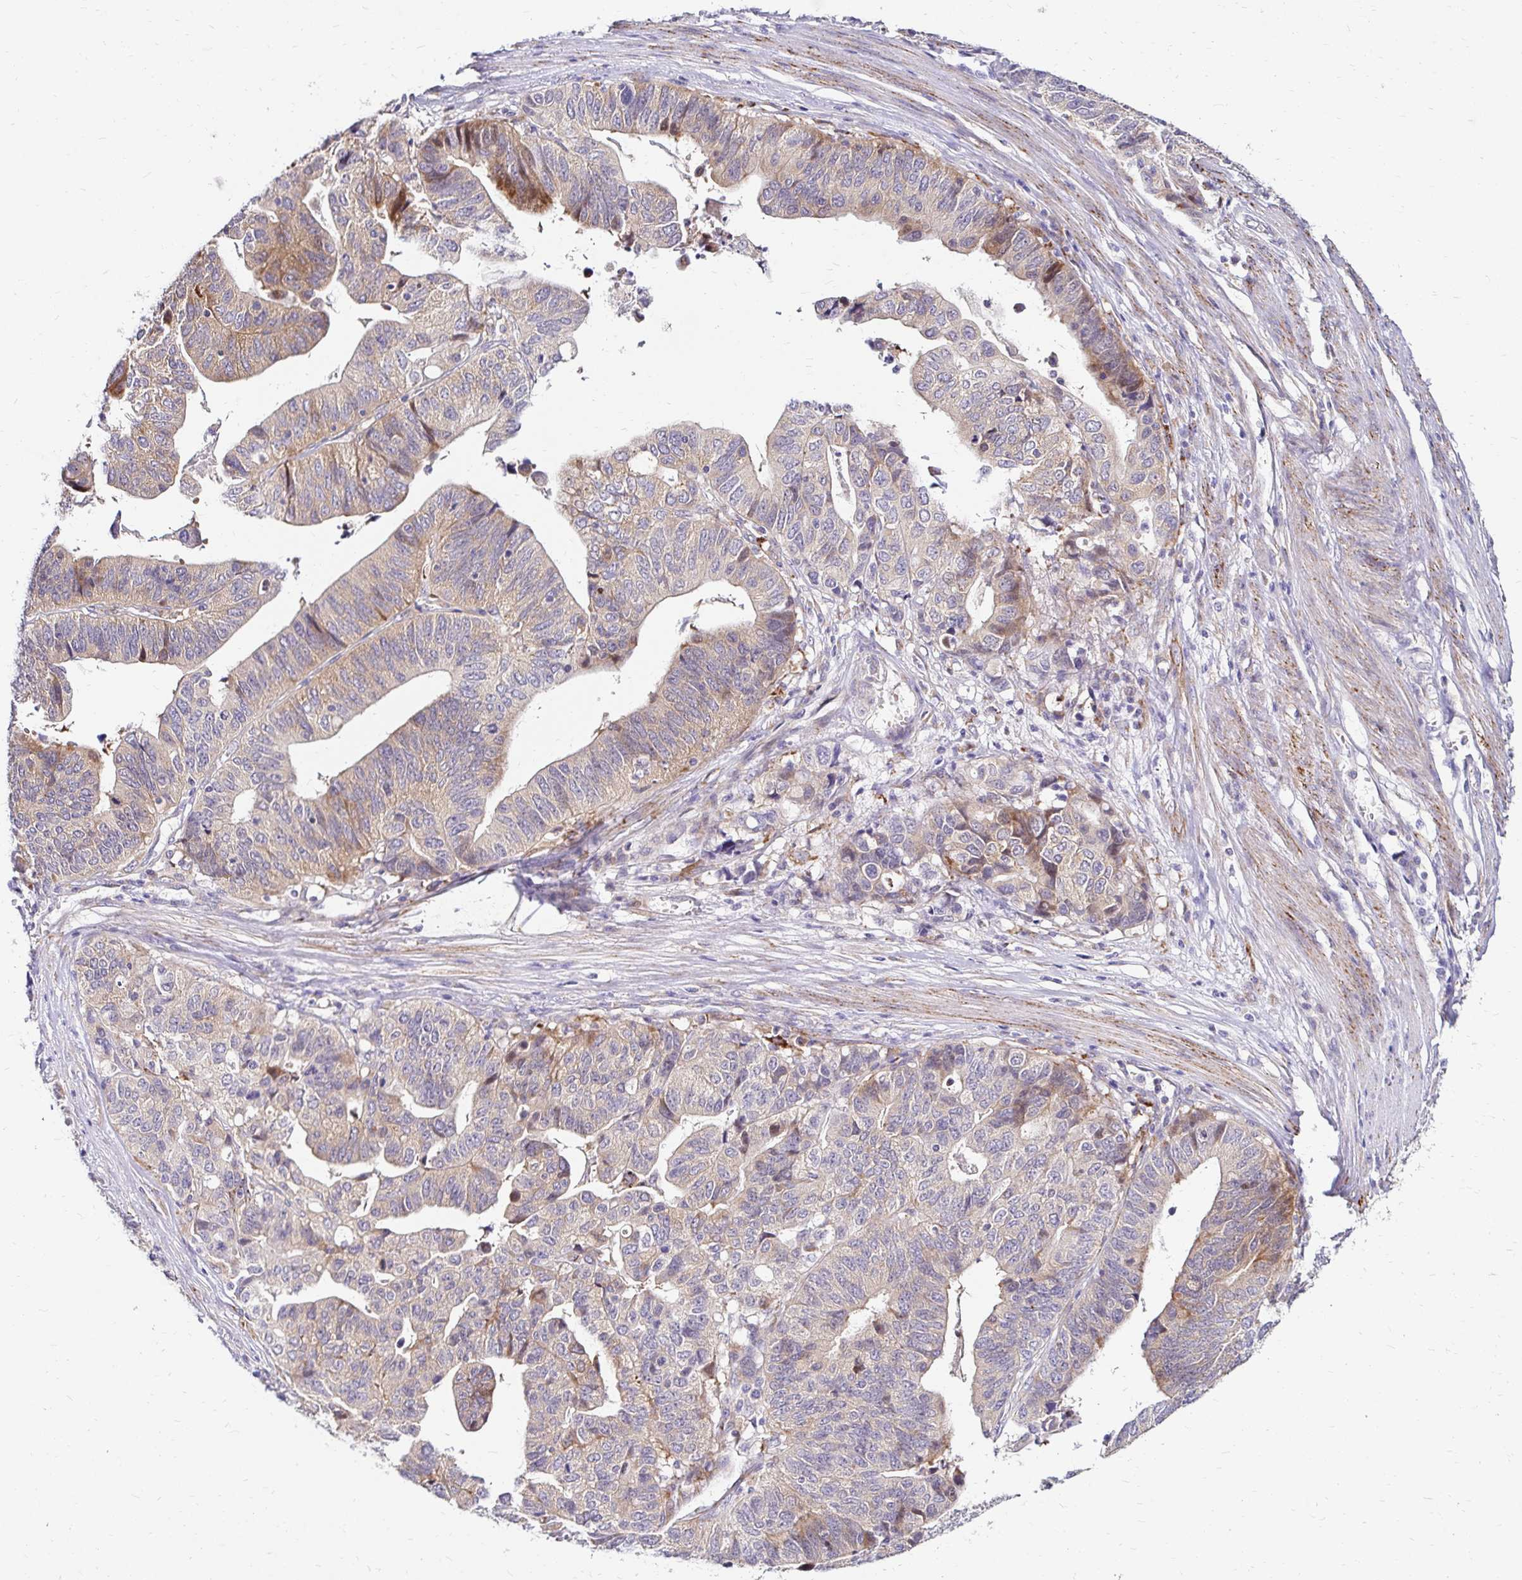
{"staining": {"intensity": "weak", "quantity": "25%-75%", "location": "cytoplasmic/membranous"}, "tissue": "stomach cancer", "cell_type": "Tumor cells", "image_type": "cancer", "snomed": [{"axis": "morphology", "description": "Adenocarcinoma, NOS"}, {"axis": "topography", "description": "Stomach, upper"}], "caption": "The photomicrograph reveals a brown stain indicating the presence of a protein in the cytoplasmic/membranous of tumor cells in stomach adenocarcinoma.", "gene": "IDUA", "patient": {"sex": "female", "age": 67}}